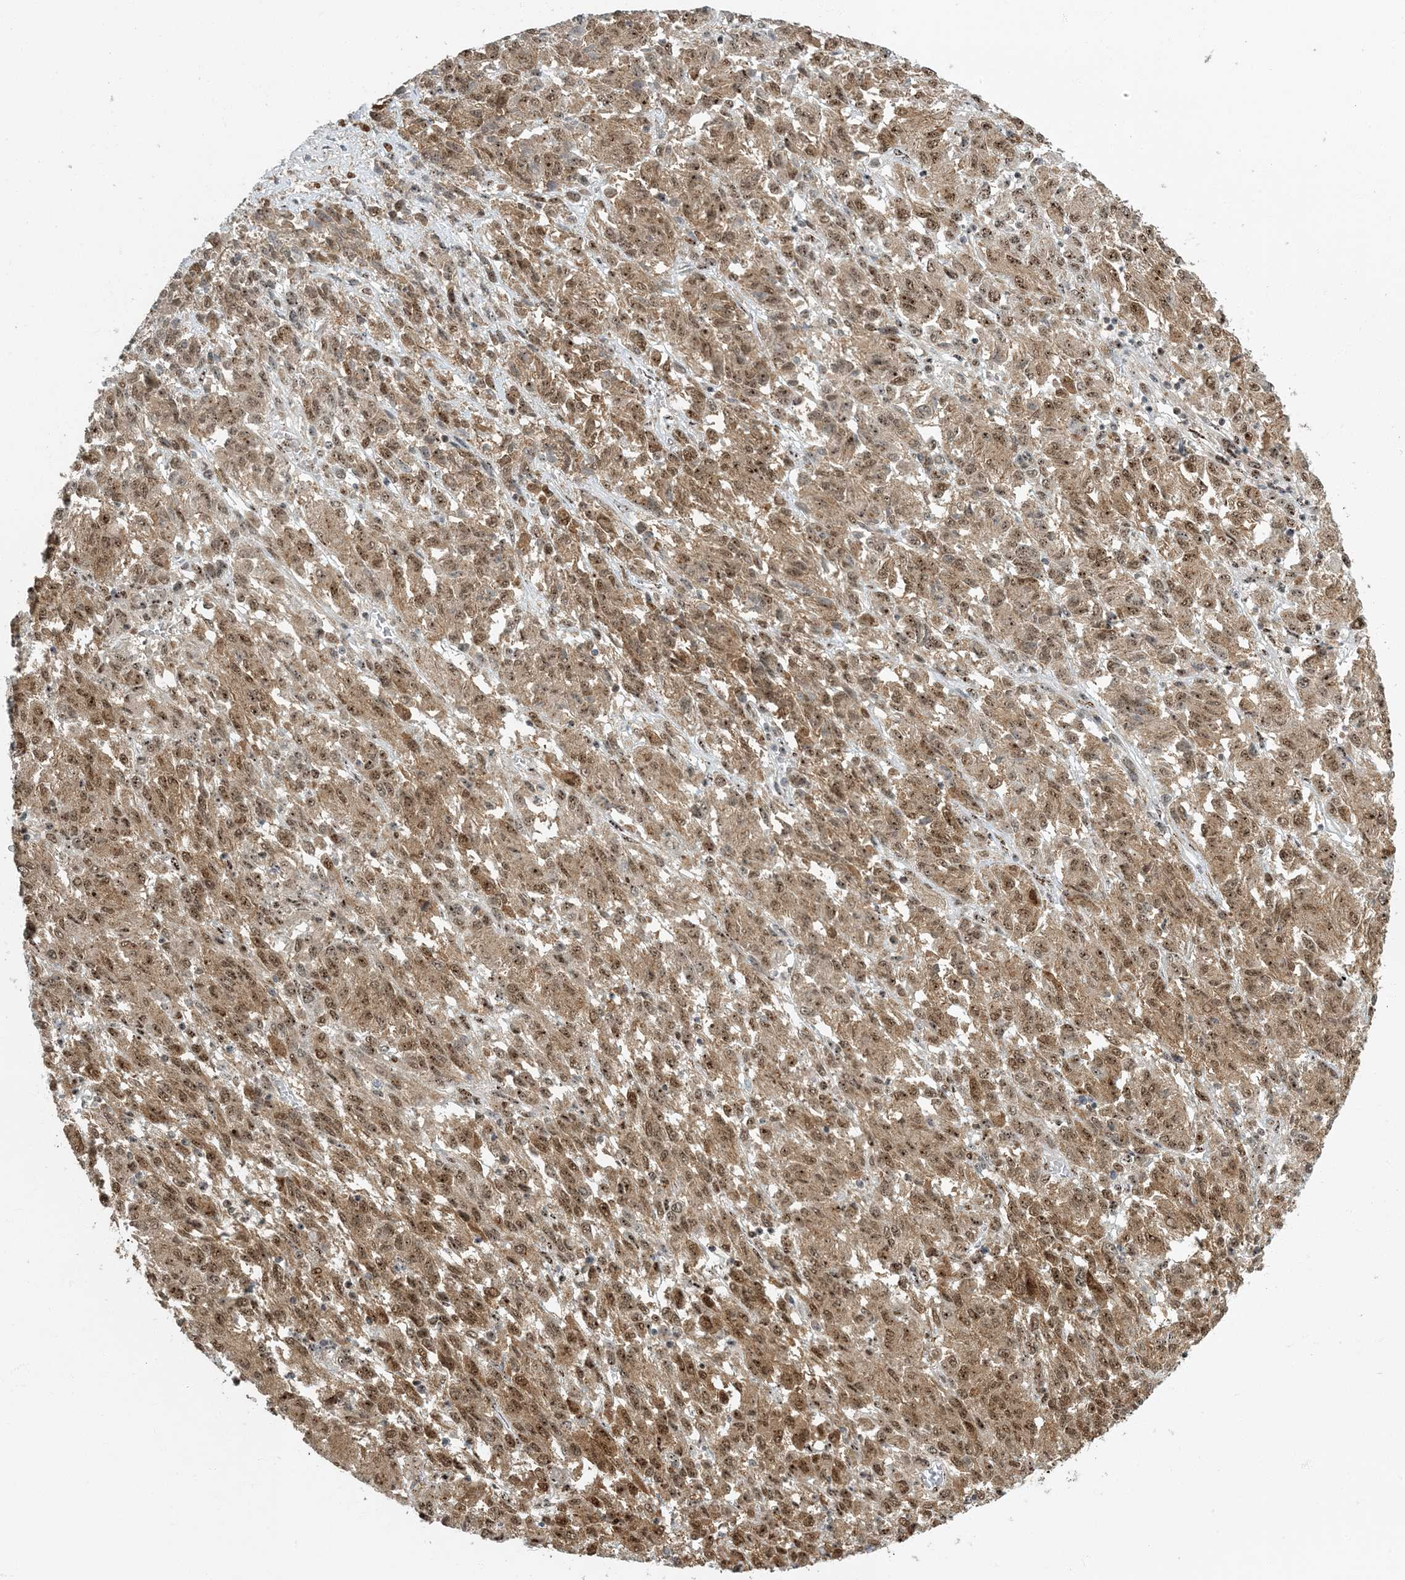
{"staining": {"intensity": "moderate", "quantity": ">75%", "location": "cytoplasmic/membranous,nuclear"}, "tissue": "melanoma", "cell_type": "Tumor cells", "image_type": "cancer", "snomed": [{"axis": "morphology", "description": "Malignant melanoma, Metastatic site"}, {"axis": "topography", "description": "Lung"}], "caption": "A histopathology image of malignant melanoma (metastatic site) stained for a protein demonstrates moderate cytoplasmic/membranous and nuclear brown staining in tumor cells.", "gene": "MBD1", "patient": {"sex": "male", "age": 64}}